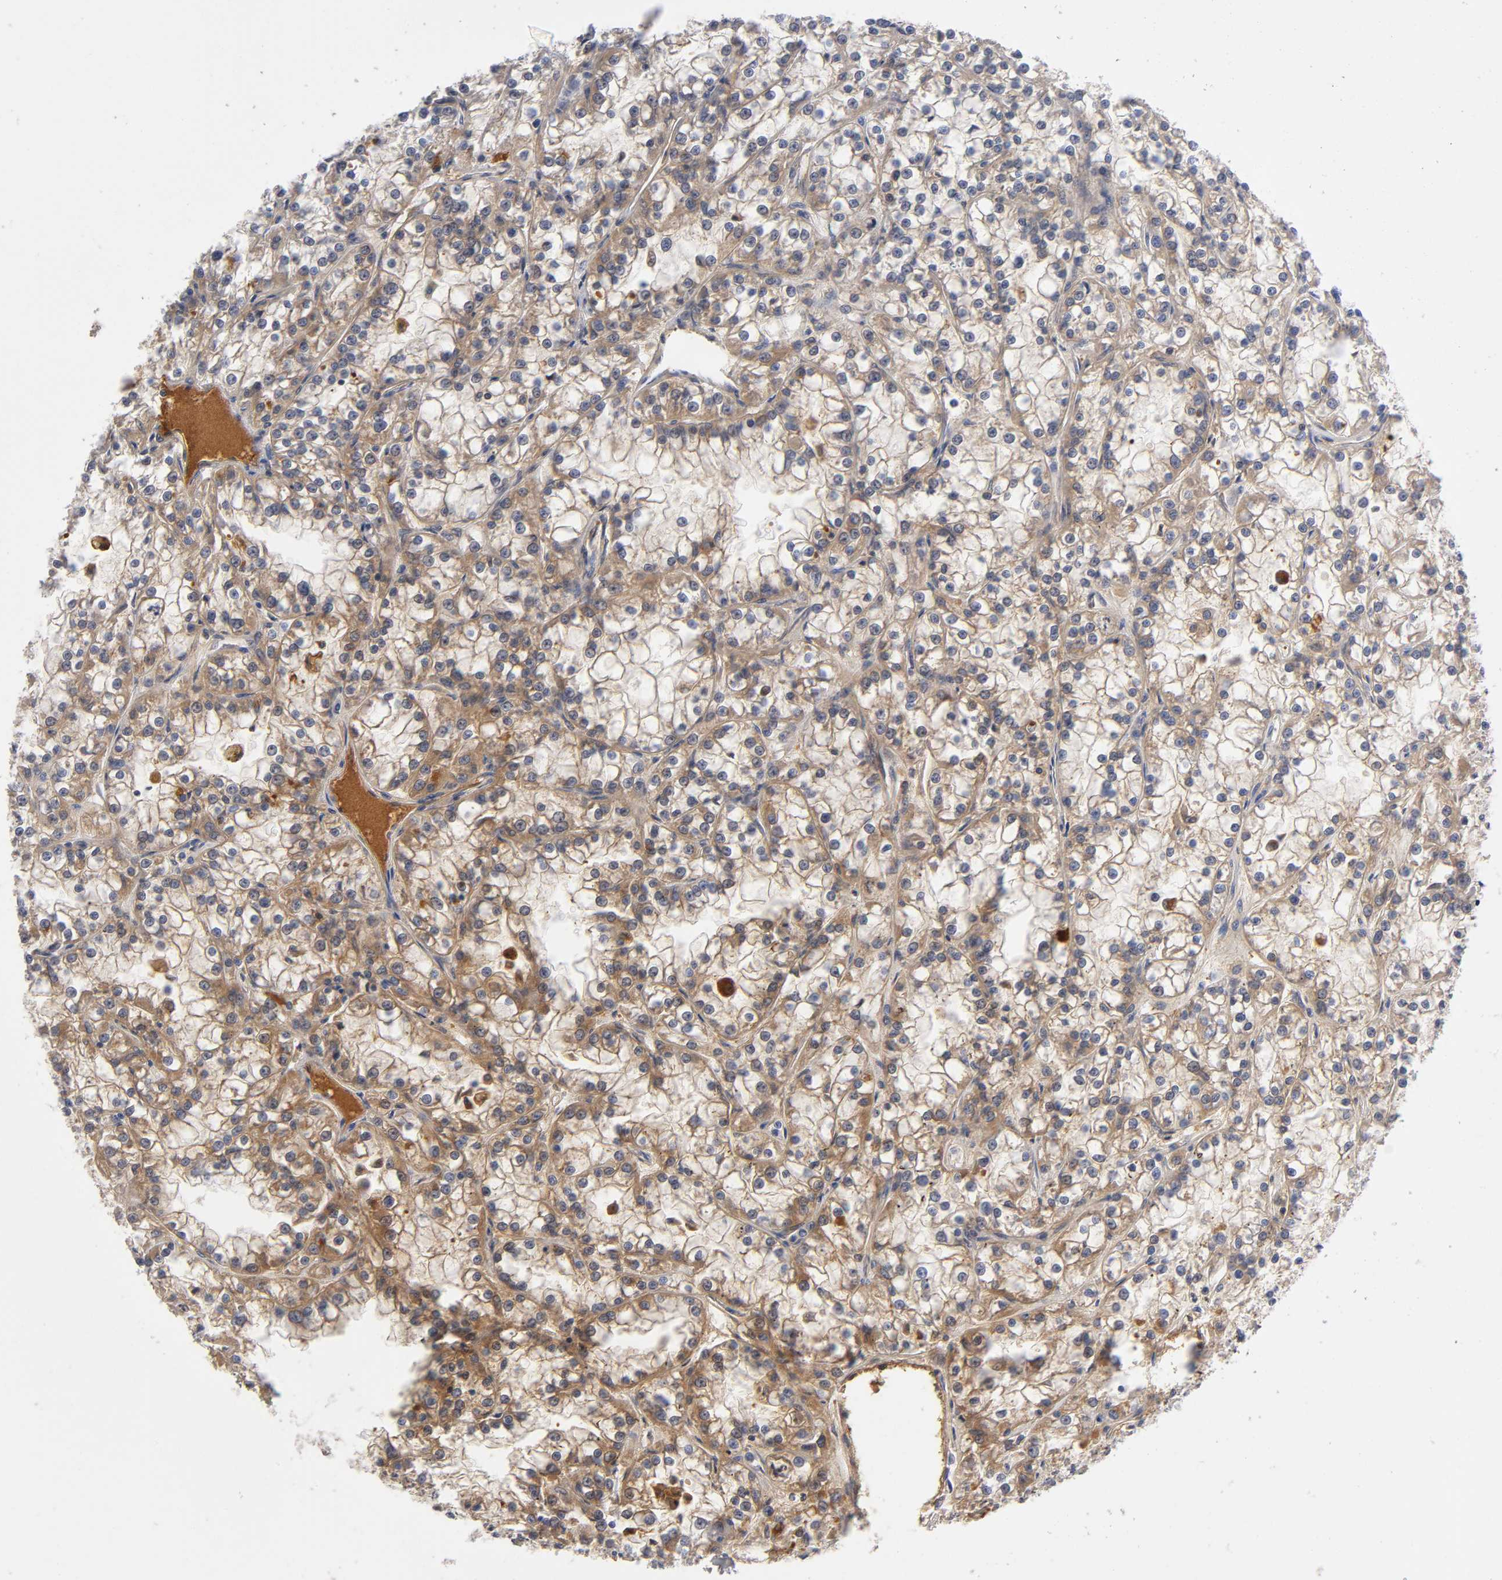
{"staining": {"intensity": "moderate", "quantity": ">75%", "location": "cytoplasmic/membranous"}, "tissue": "renal cancer", "cell_type": "Tumor cells", "image_type": "cancer", "snomed": [{"axis": "morphology", "description": "Adenocarcinoma, NOS"}, {"axis": "topography", "description": "Kidney"}], "caption": "Protein staining by immunohistochemistry (IHC) displays moderate cytoplasmic/membranous staining in about >75% of tumor cells in adenocarcinoma (renal).", "gene": "NOVA1", "patient": {"sex": "female", "age": 52}}